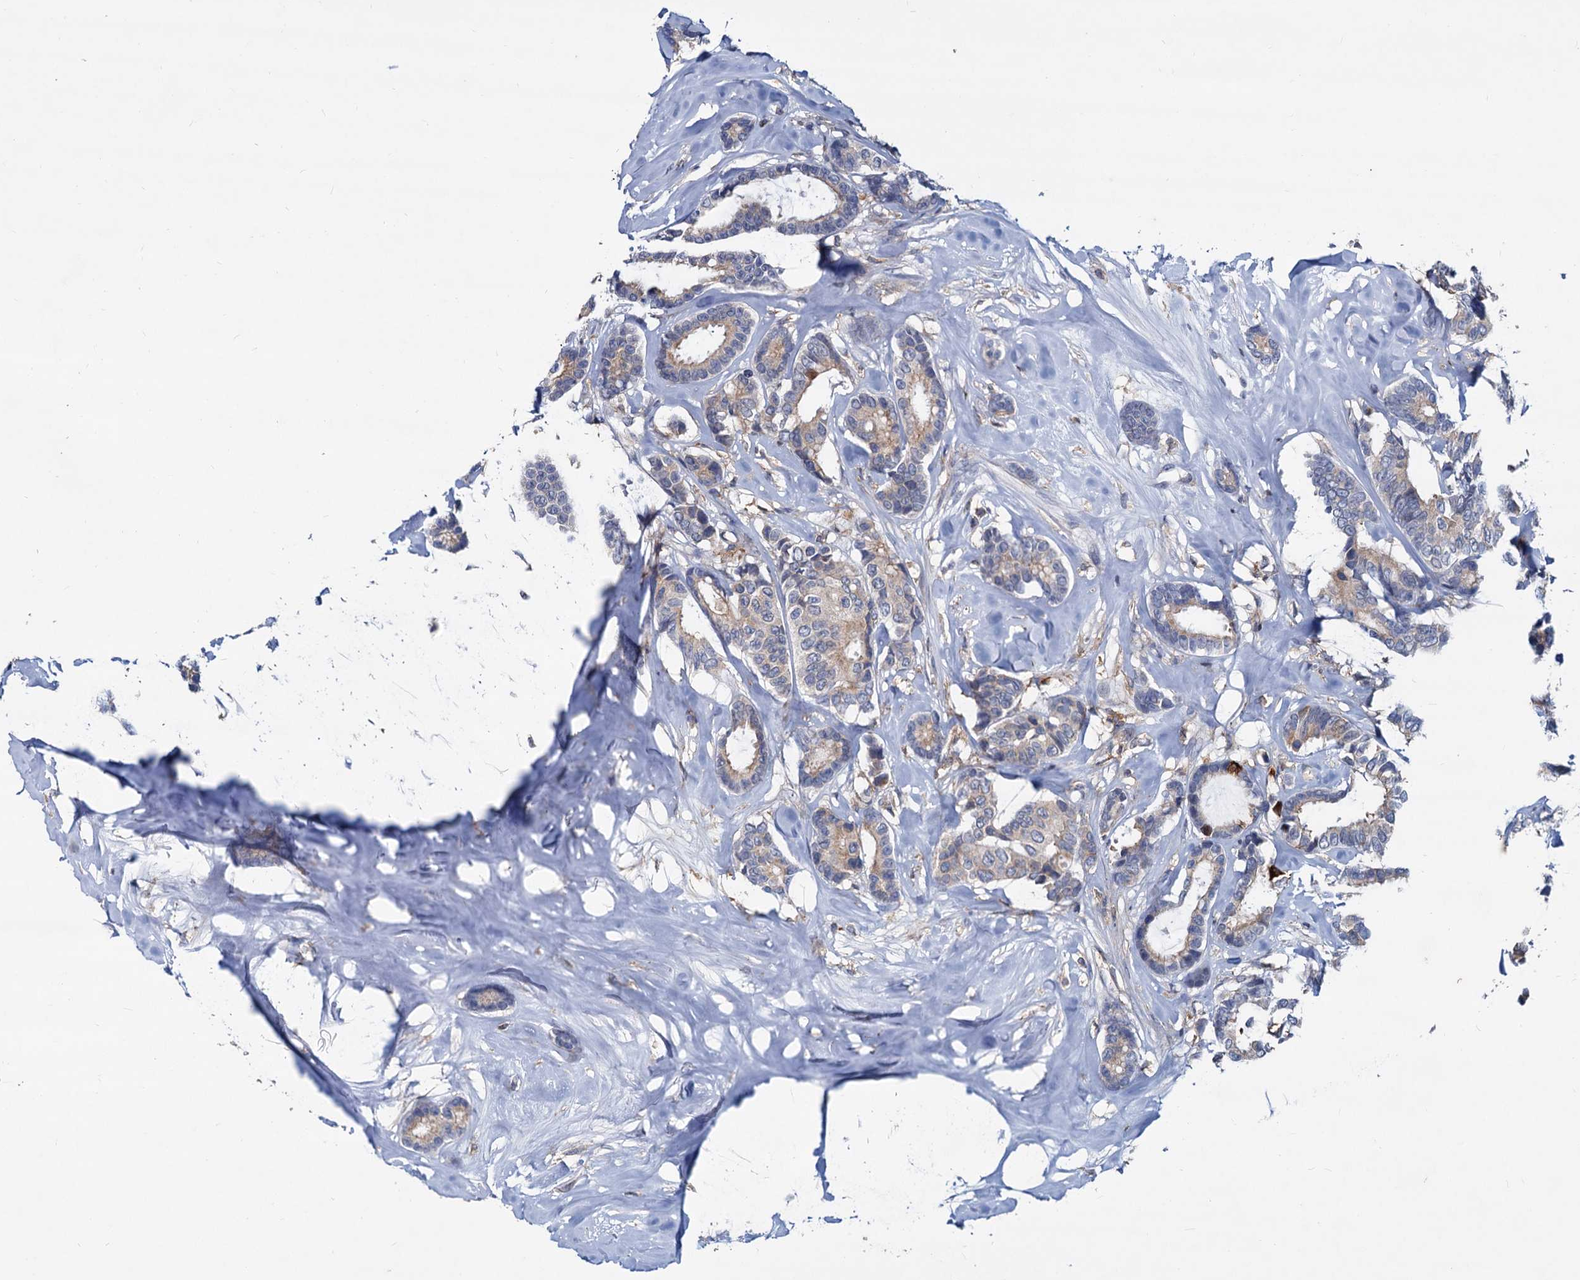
{"staining": {"intensity": "weak", "quantity": "25%-75%", "location": "cytoplasmic/membranous"}, "tissue": "breast cancer", "cell_type": "Tumor cells", "image_type": "cancer", "snomed": [{"axis": "morphology", "description": "Duct carcinoma"}, {"axis": "topography", "description": "Breast"}], "caption": "The immunohistochemical stain shows weak cytoplasmic/membranous expression in tumor cells of invasive ductal carcinoma (breast) tissue.", "gene": "LRCH4", "patient": {"sex": "female", "age": 87}}